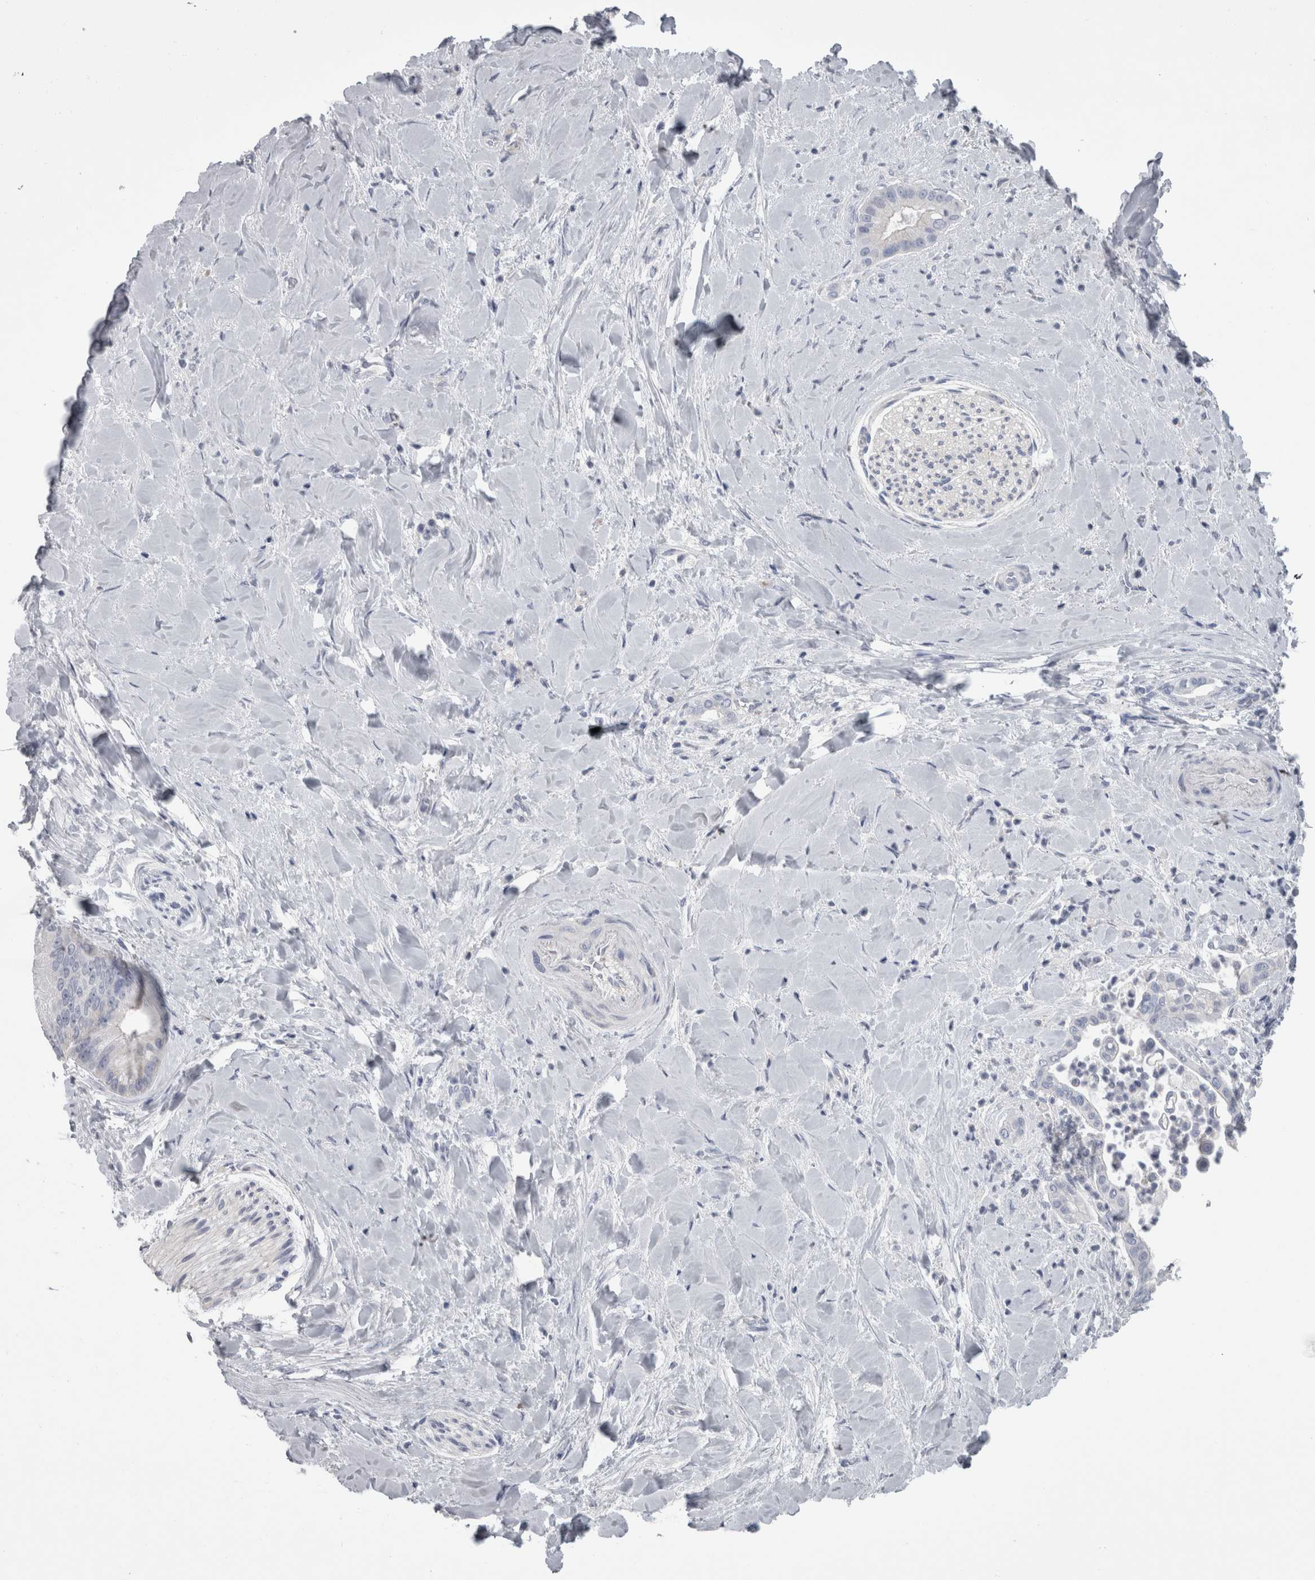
{"staining": {"intensity": "negative", "quantity": "none", "location": "none"}, "tissue": "liver cancer", "cell_type": "Tumor cells", "image_type": "cancer", "snomed": [{"axis": "morphology", "description": "Cholangiocarcinoma"}, {"axis": "topography", "description": "Liver"}], "caption": "Immunohistochemistry (IHC) of human cholangiocarcinoma (liver) displays no expression in tumor cells.", "gene": "TCAP", "patient": {"sex": "female", "age": 54}}